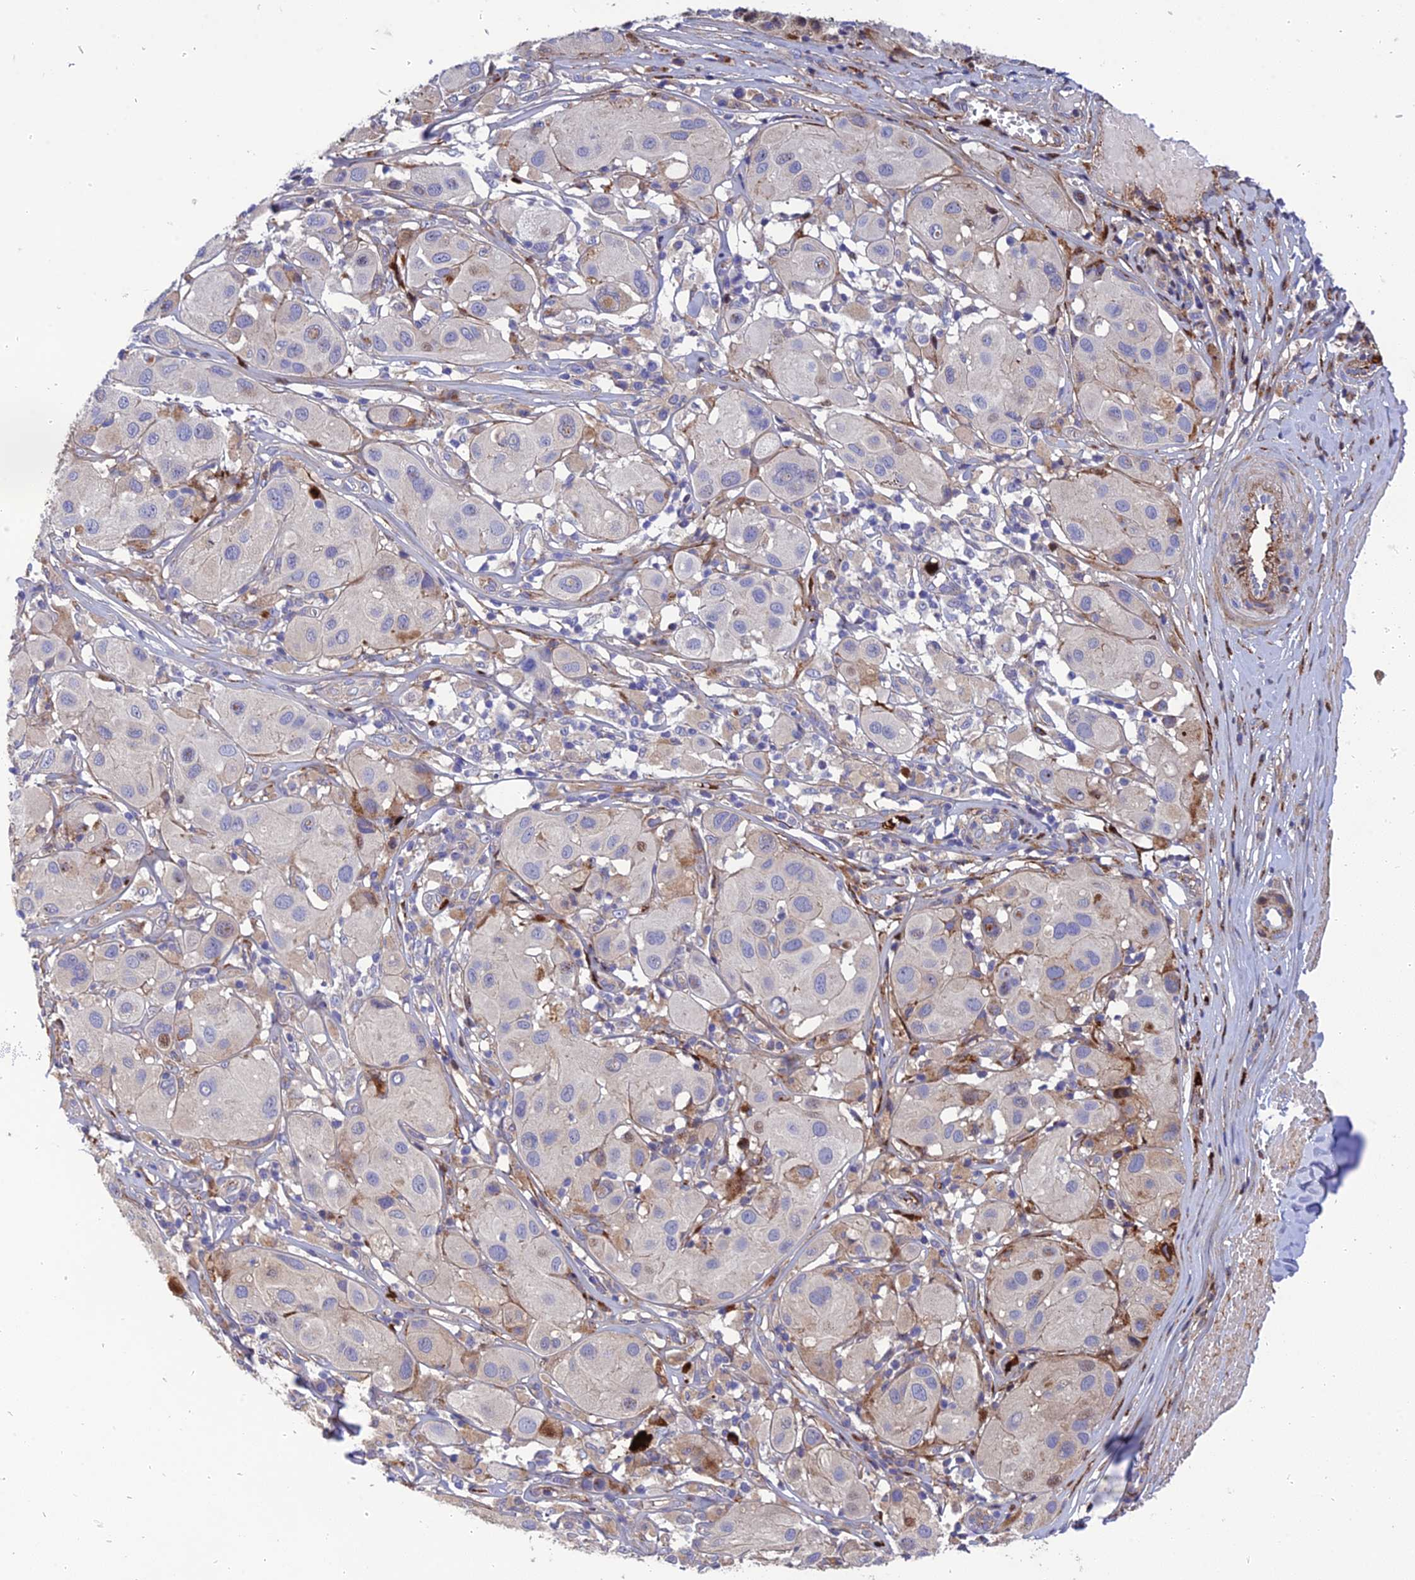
{"staining": {"intensity": "negative", "quantity": "none", "location": "none"}, "tissue": "melanoma", "cell_type": "Tumor cells", "image_type": "cancer", "snomed": [{"axis": "morphology", "description": "Malignant melanoma, Metastatic site"}, {"axis": "topography", "description": "Skin"}], "caption": "IHC photomicrograph of neoplastic tissue: human melanoma stained with DAB displays no significant protein staining in tumor cells.", "gene": "CPSF4L", "patient": {"sex": "male", "age": 41}}